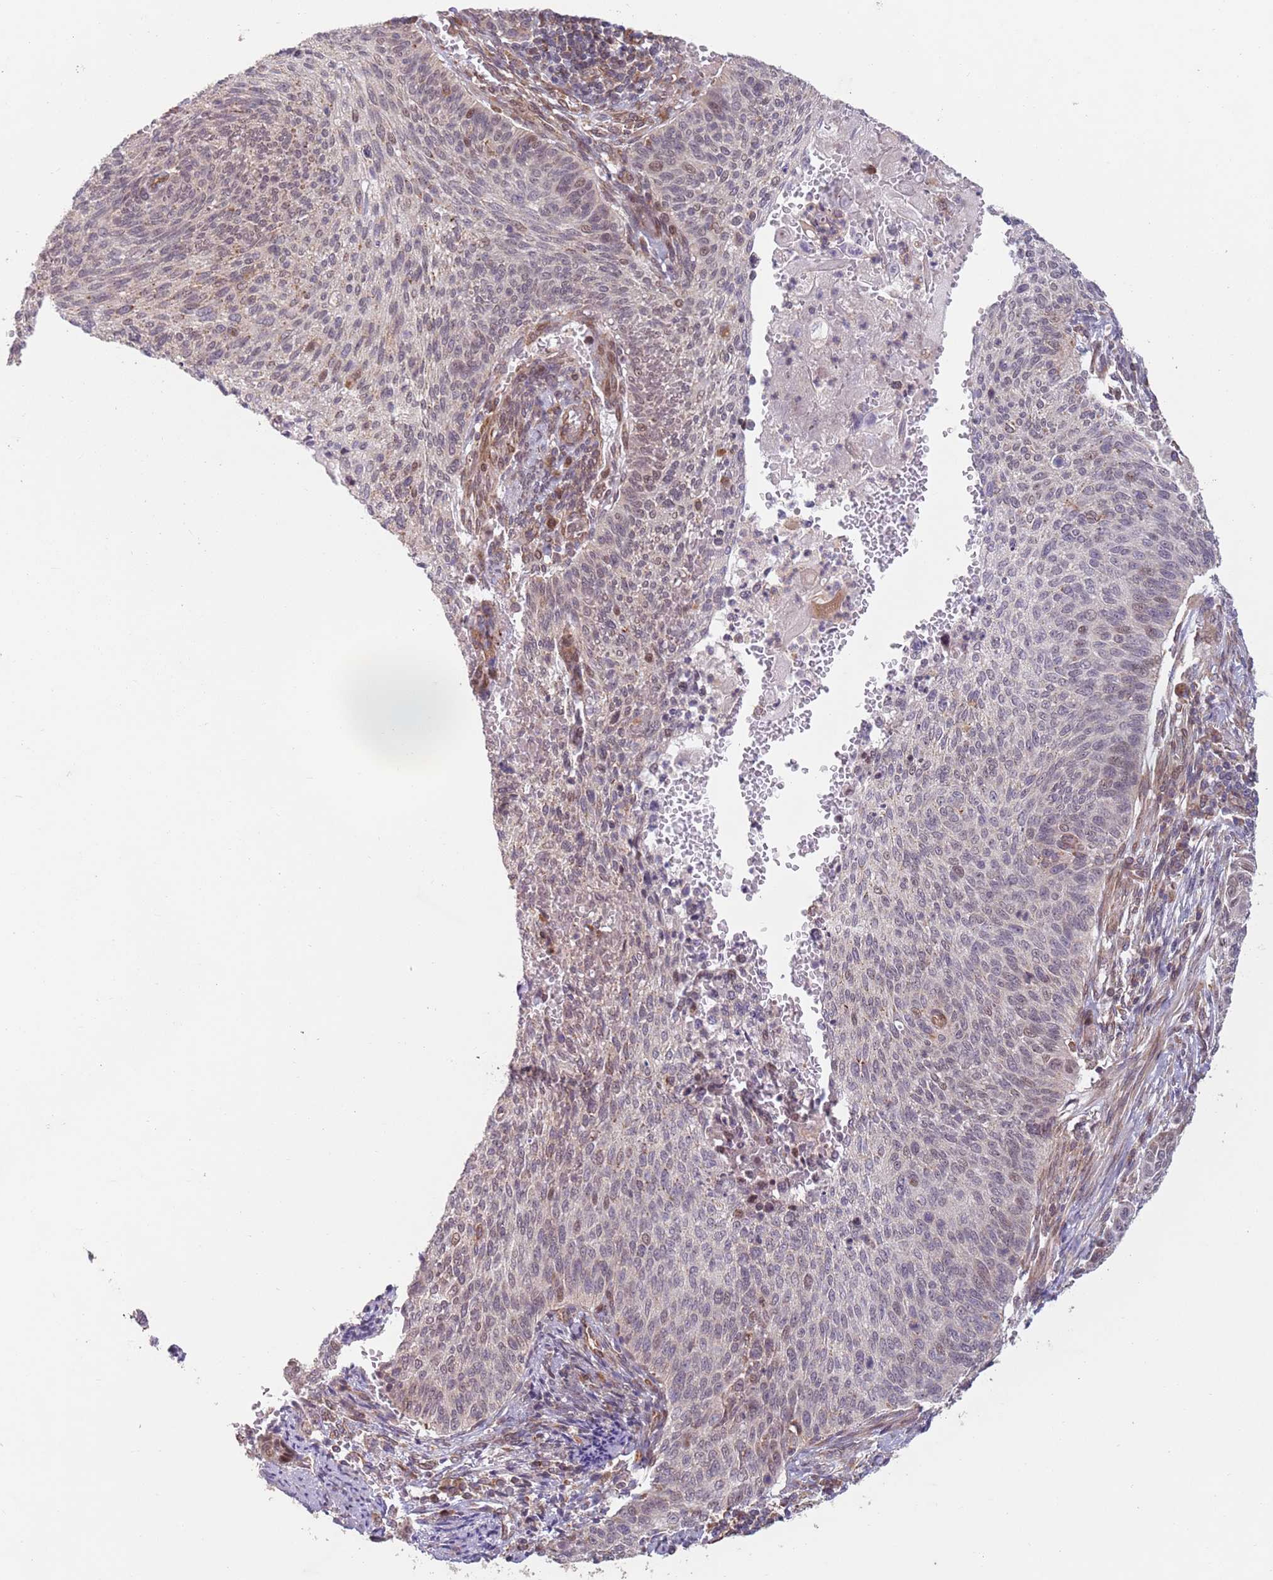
{"staining": {"intensity": "moderate", "quantity": "<25%", "location": "nuclear"}, "tissue": "cervical cancer", "cell_type": "Tumor cells", "image_type": "cancer", "snomed": [{"axis": "morphology", "description": "Squamous cell carcinoma, NOS"}, {"axis": "topography", "description": "Cervix"}], "caption": "Immunohistochemical staining of human cervical squamous cell carcinoma shows moderate nuclear protein positivity in approximately <25% of tumor cells.", "gene": "CHD9", "patient": {"sex": "female", "age": 70}}